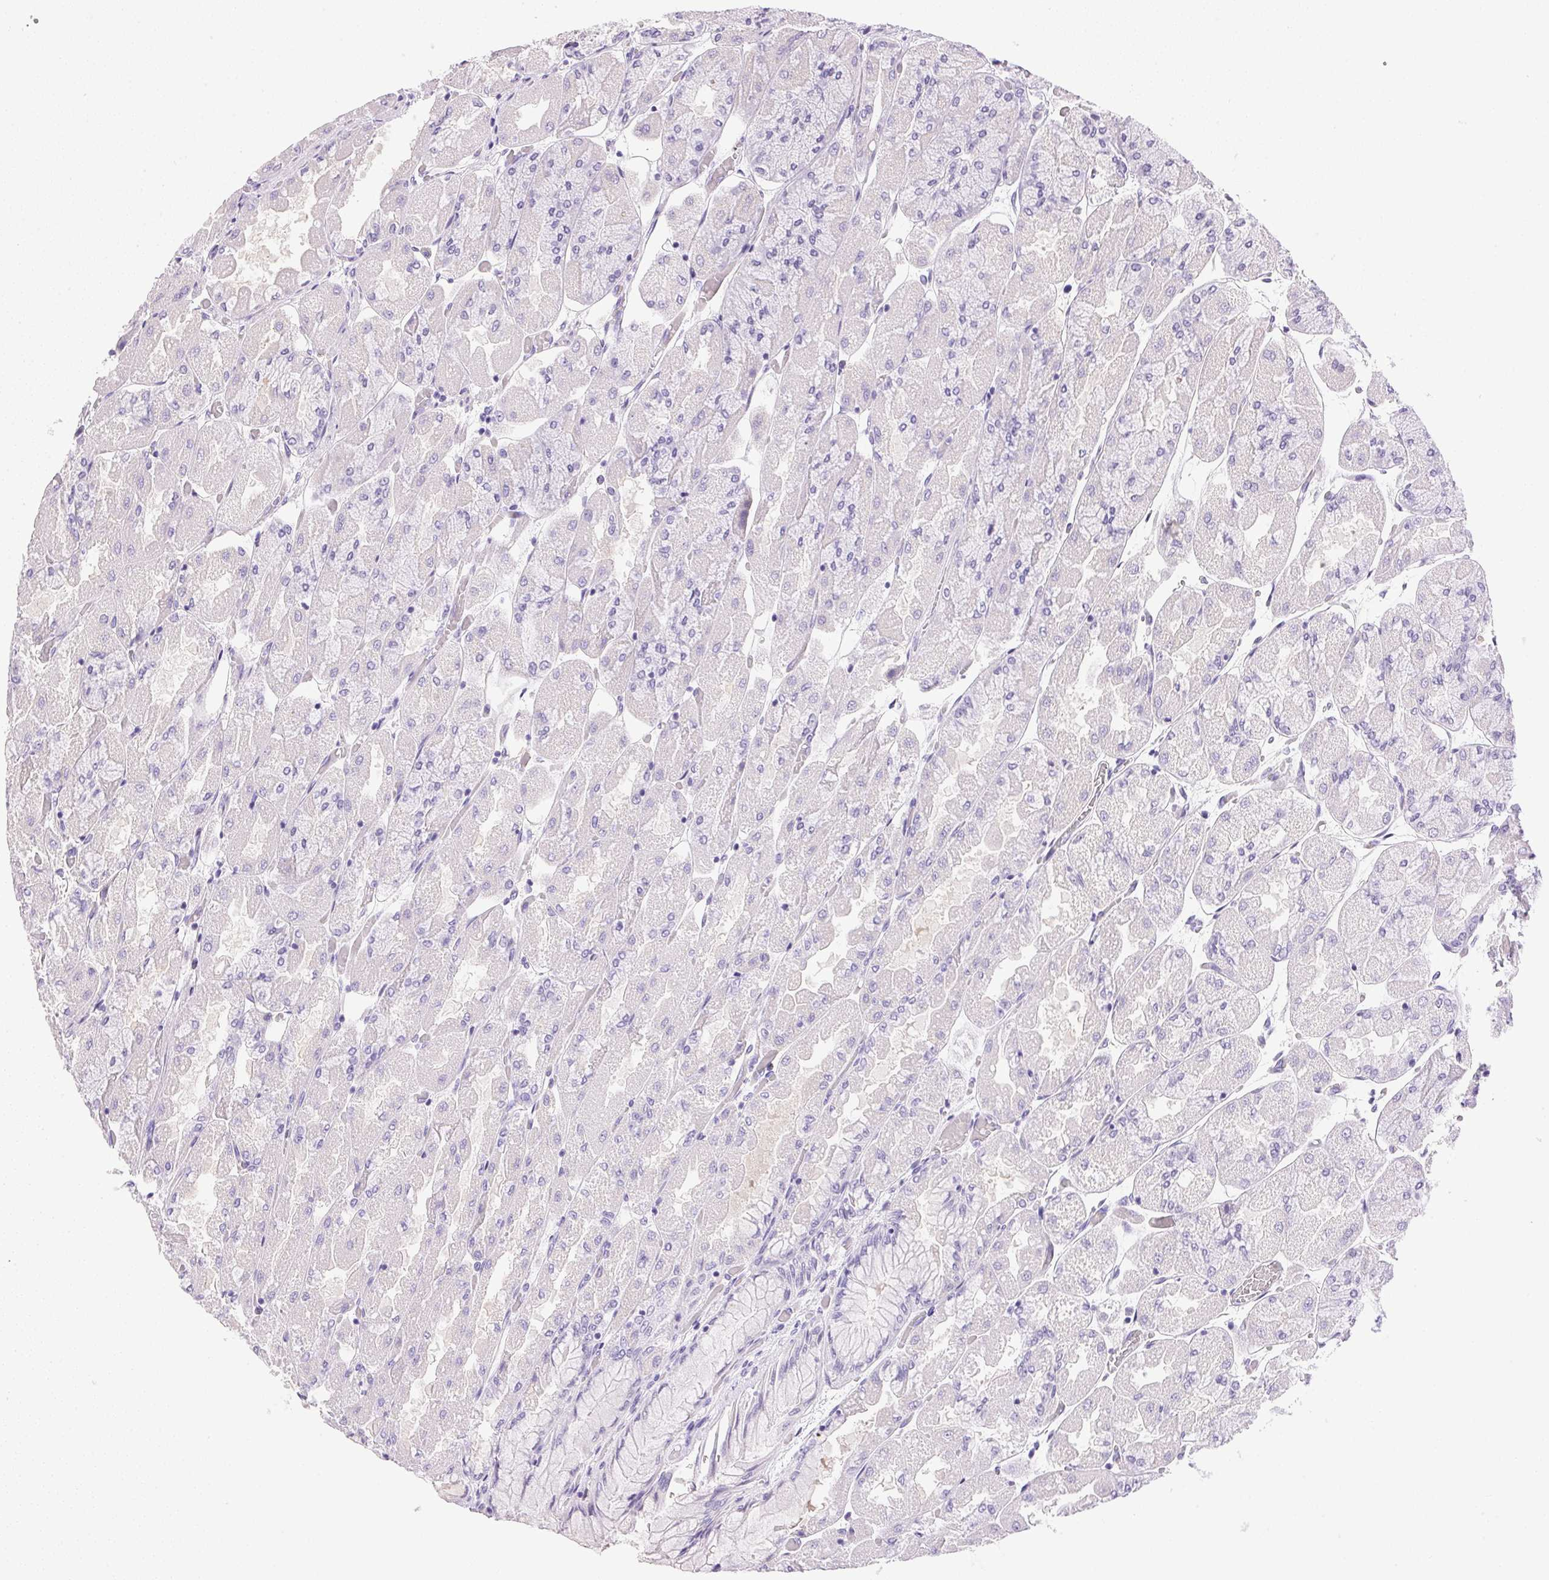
{"staining": {"intensity": "negative", "quantity": "none", "location": "none"}, "tissue": "stomach", "cell_type": "Glandular cells", "image_type": "normal", "snomed": [{"axis": "morphology", "description": "Normal tissue, NOS"}, {"axis": "topography", "description": "Stomach"}], "caption": "Immunohistochemistry (IHC) of normal human stomach shows no staining in glandular cells.", "gene": "ATP6V0A4", "patient": {"sex": "female", "age": 61}}